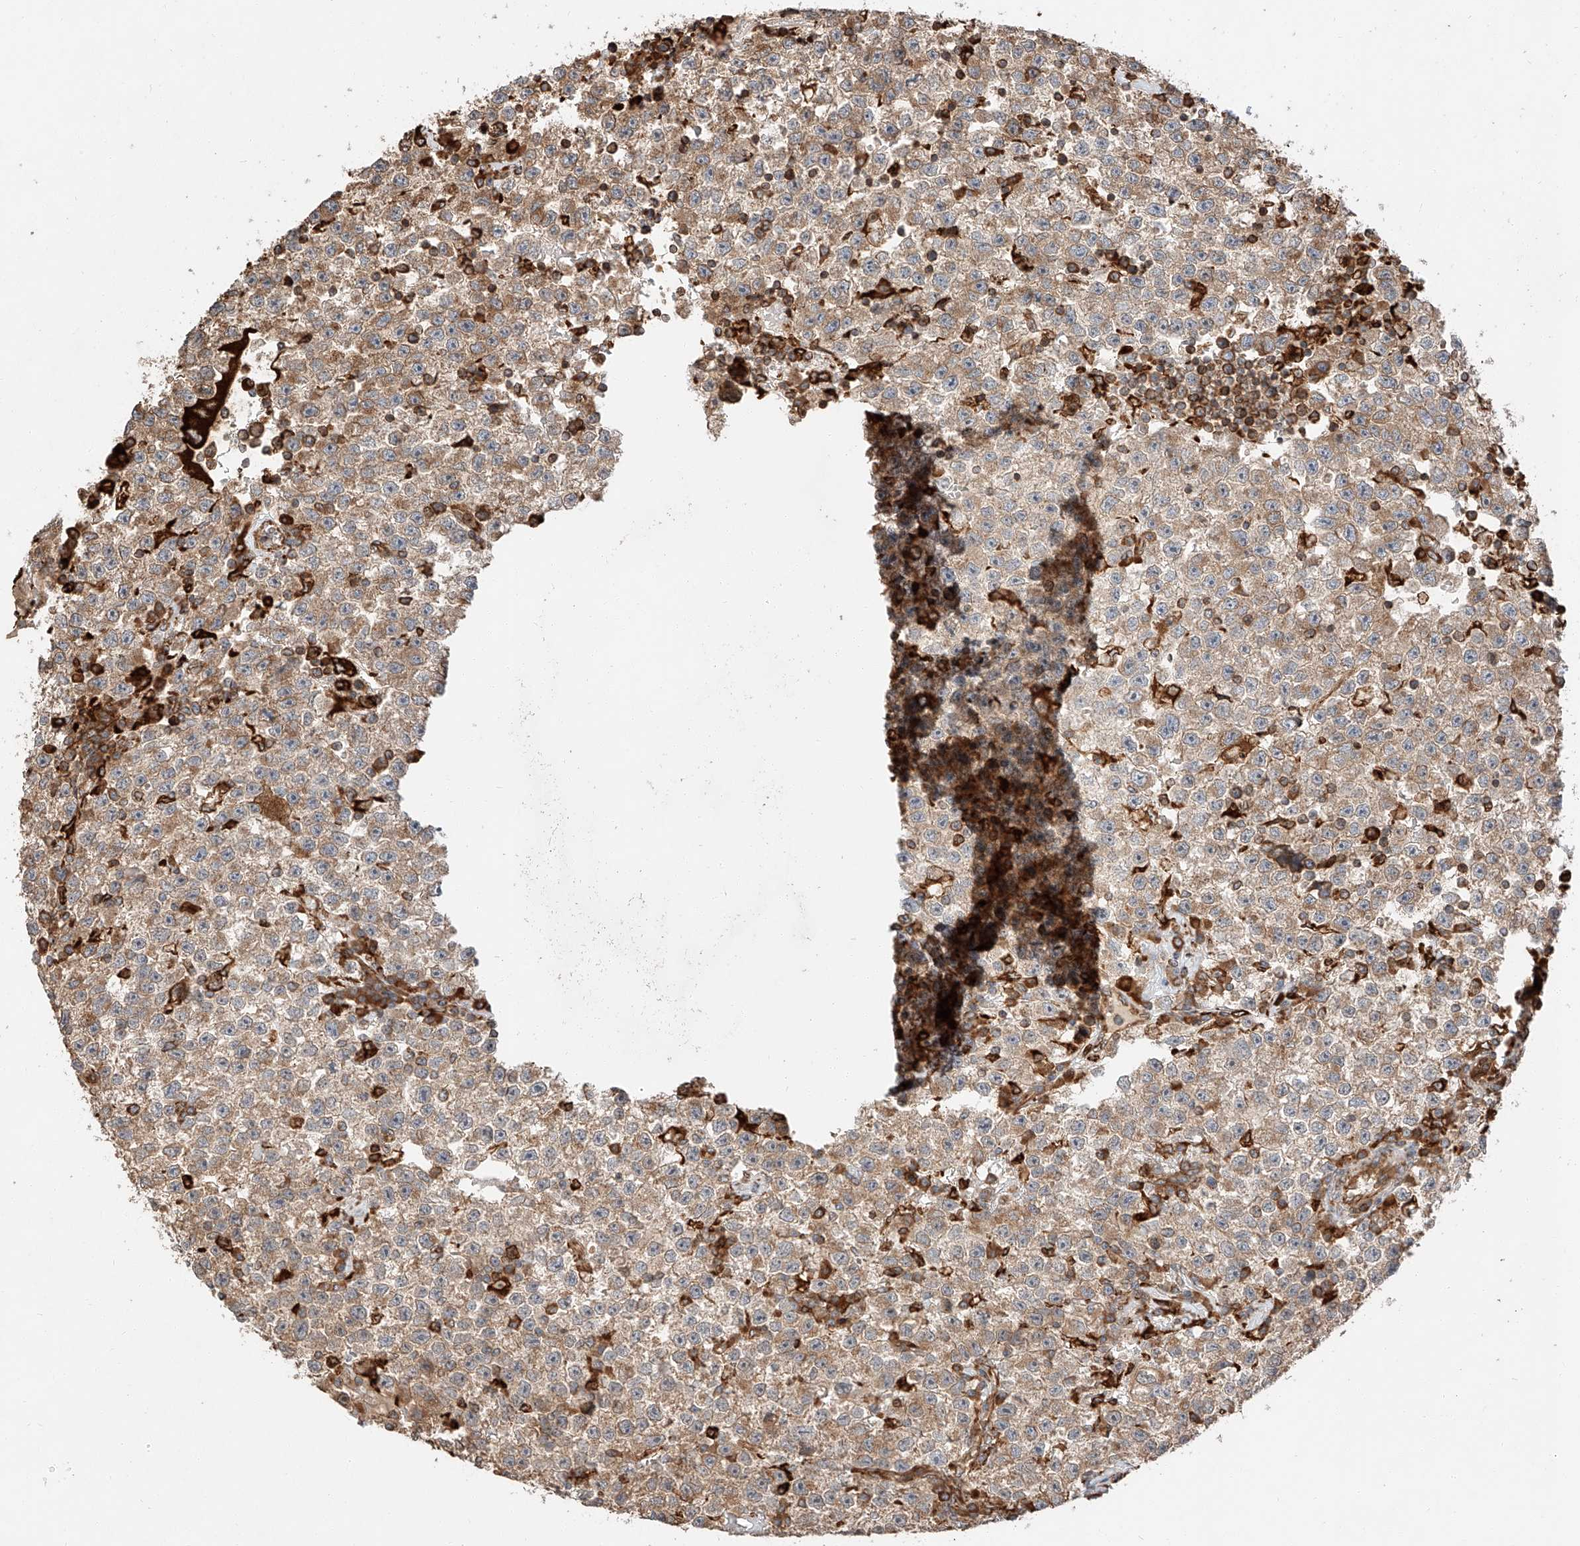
{"staining": {"intensity": "moderate", "quantity": ">75%", "location": "cytoplasmic/membranous"}, "tissue": "testis cancer", "cell_type": "Tumor cells", "image_type": "cancer", "snomed": [{"axis": "morphology", "description": "Seminoma, NOS"}, {"axis": "topography", "description": "Testis"}], "caption": "A high-resolution image shows immunohistochemistry staining of testis cancer, which displays moderate cytoplasmic/membranous positivity in approximately >75% of tumor cells. (DAB (3,3'-diaminobenzidine) IHC with brightfield microscopy, high magnification).", "gene": "ZNF84", "patient": {"sex": "male", "age": 22}}